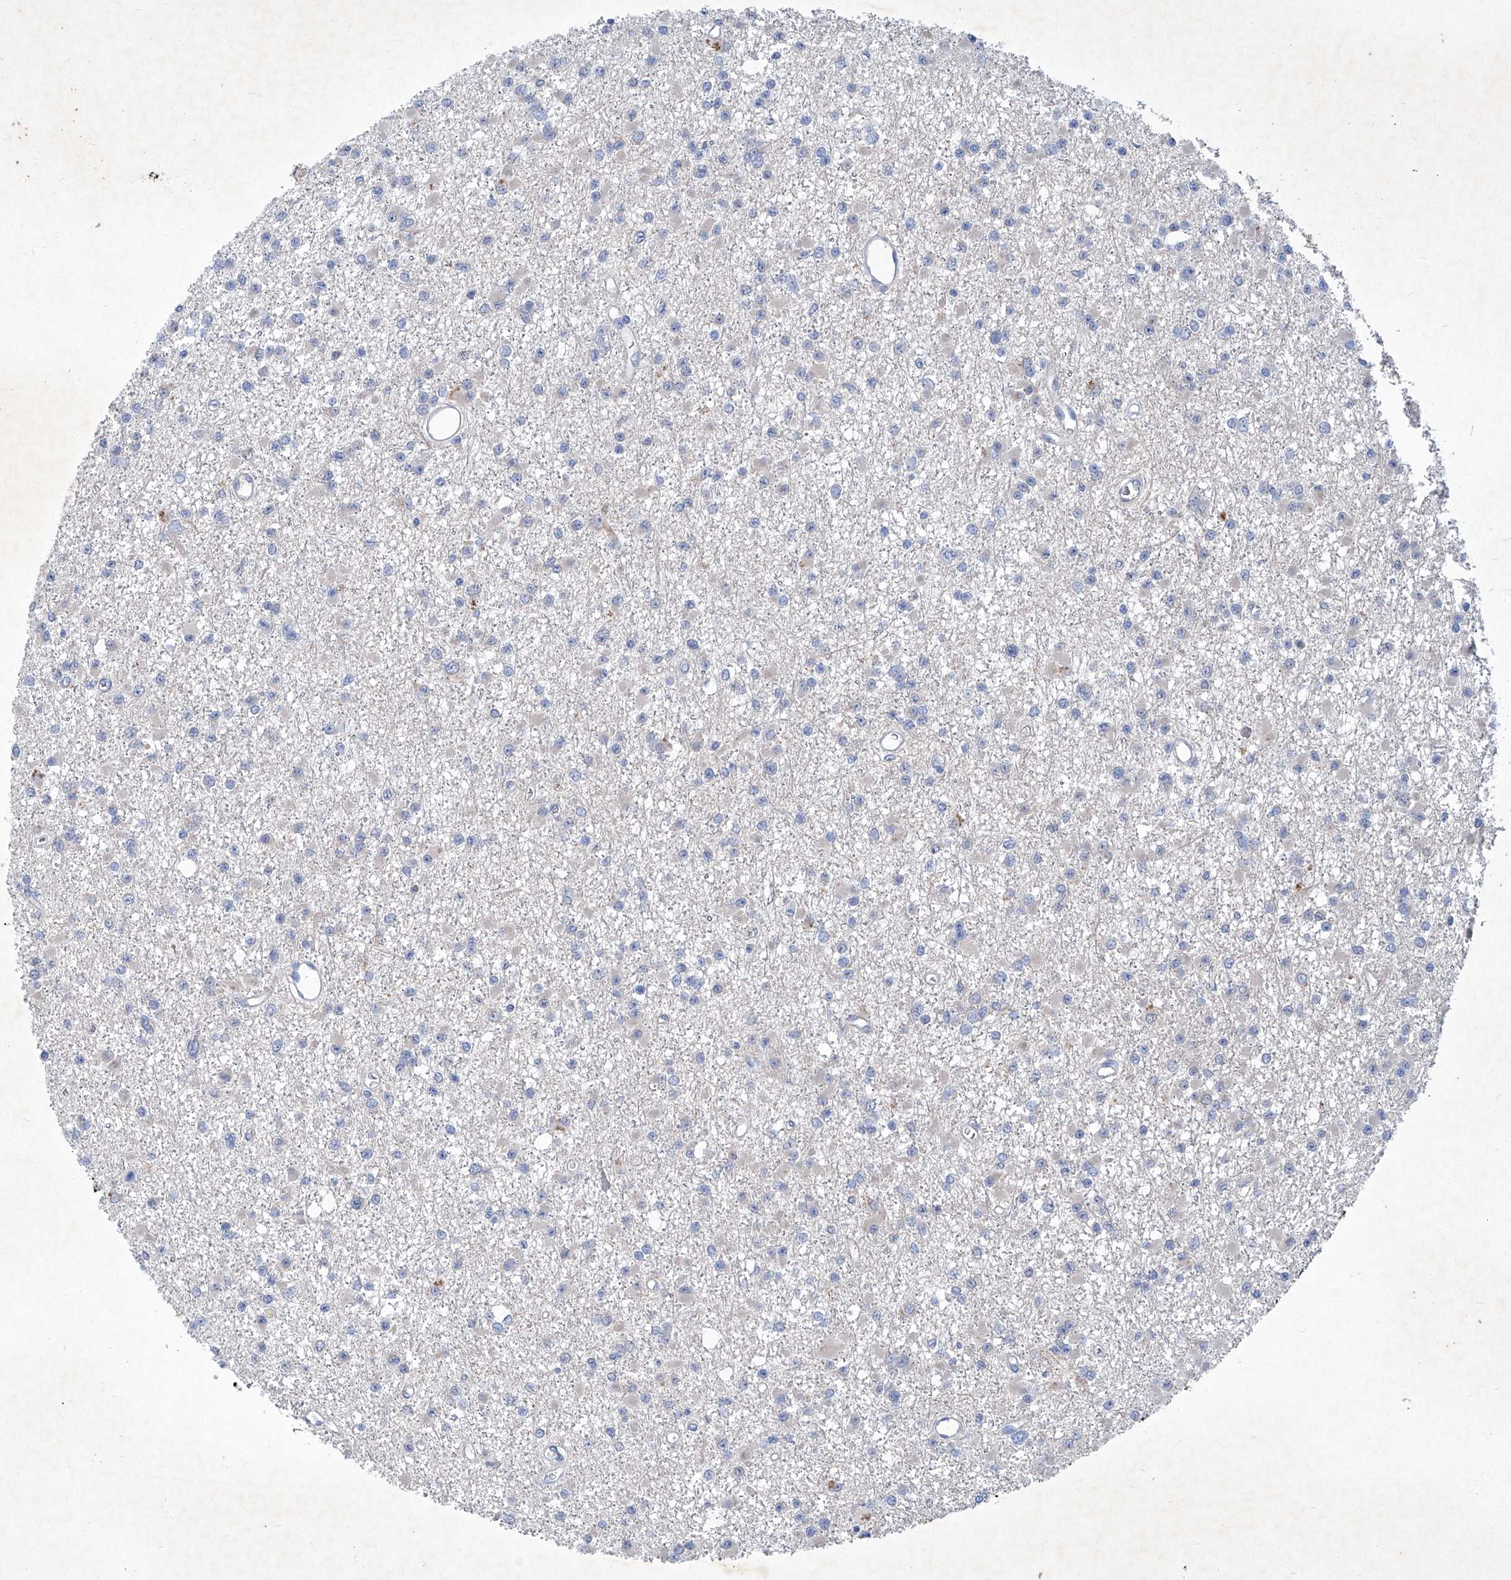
{"staining": {"intensity": "negative", "quantity": "none", "location": "none"}, "tissue": "glioma", "cell_type": "Tumor cells", "image_type": "cancer", "snomed": [{"axis": "morphology", "description": "Glioma, malignant, Low grade"}, {"axis": "topography", "description": "Brain"}], "caption": "Immunohistochemistry (IHC) histopathology image of neoplastic tissue: human malignant glioma (low-grade) stained with DAB shows no significant protein staining in tumor cells.", "gene": "SBK2", "patient": {"sex": "female", "age": 22}}